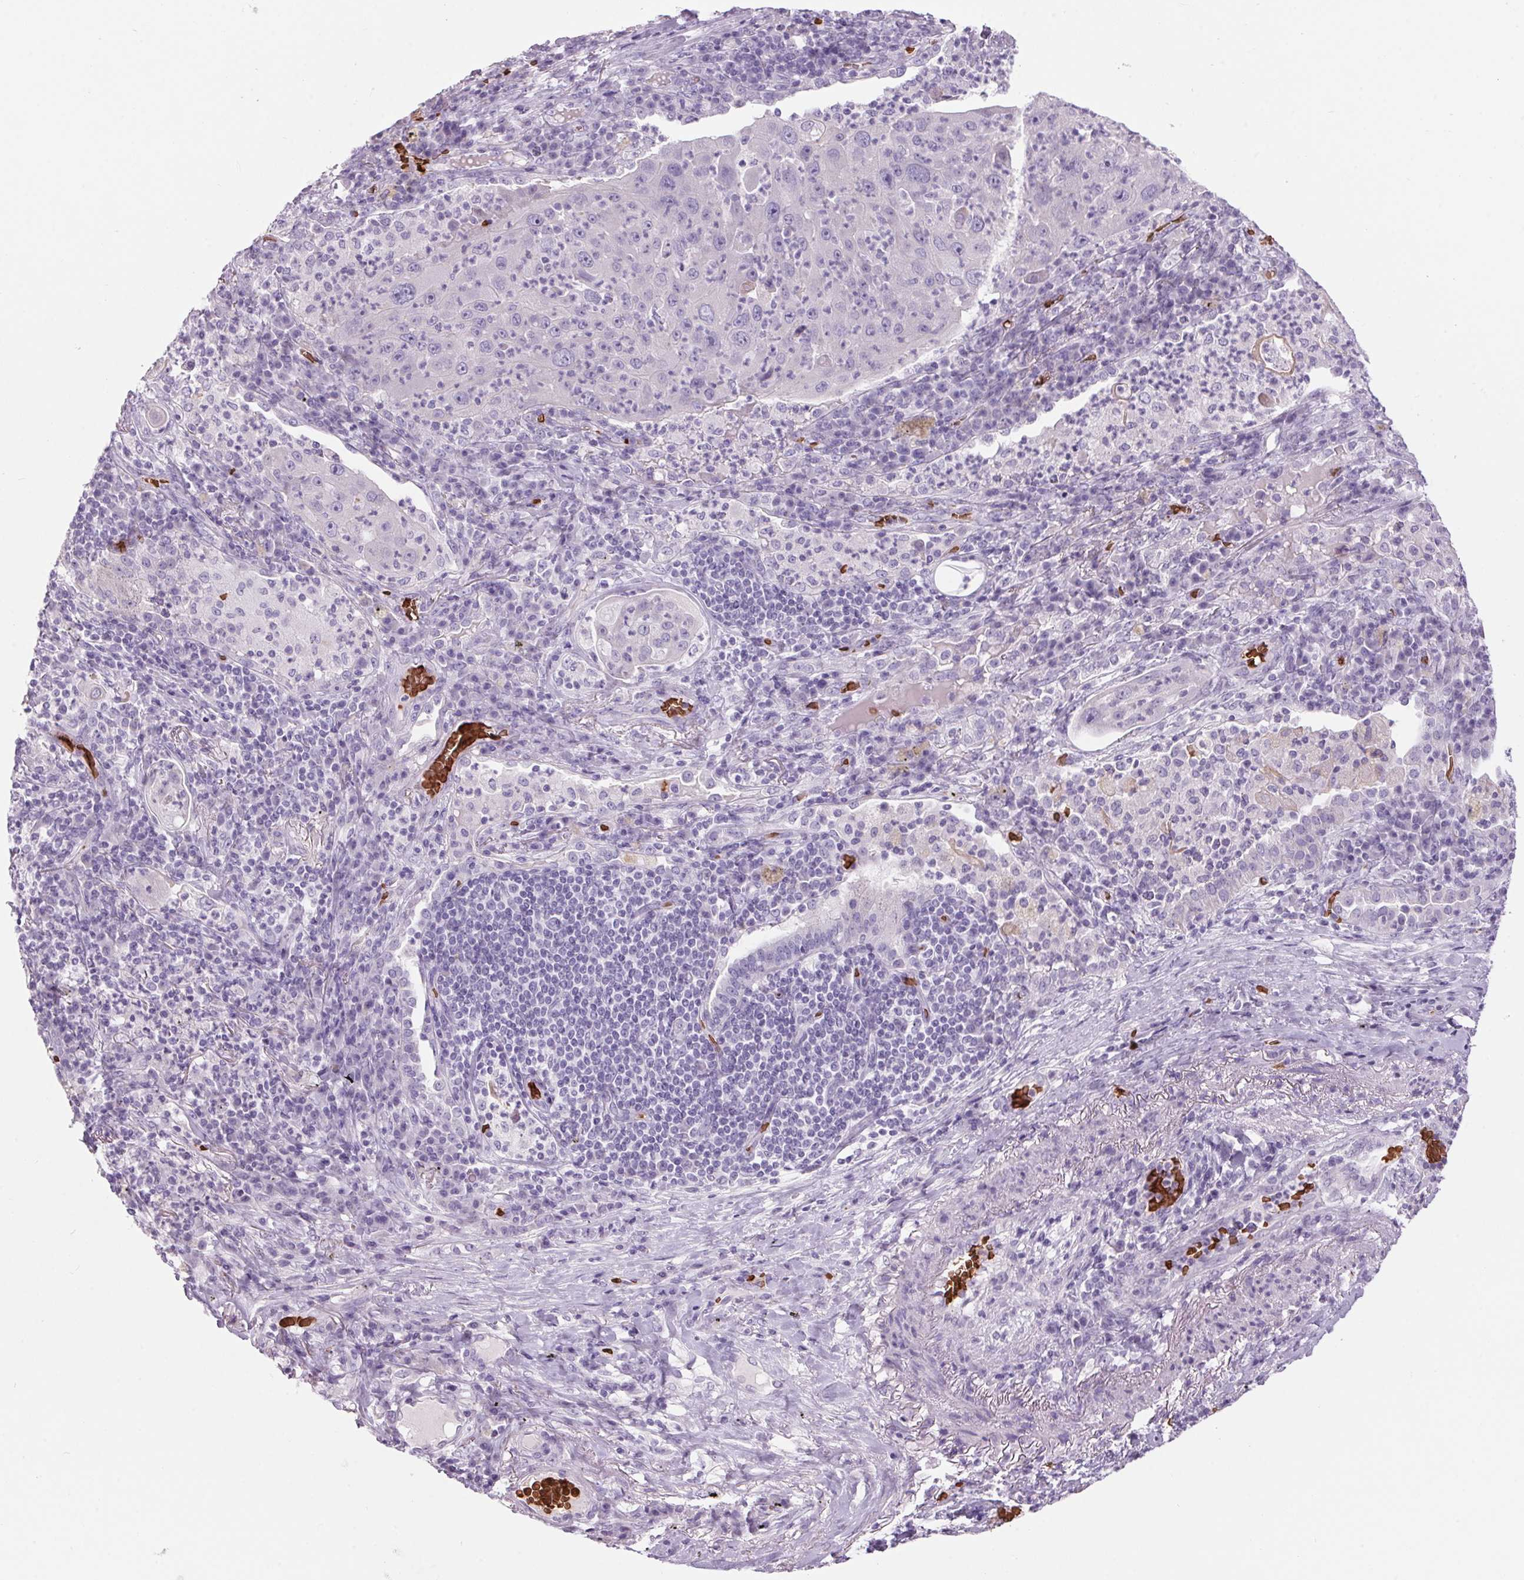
{"staining": {"intensity": "negative", "quantity": "none", "location": "none"}, "tissue": "lung cancer", "cell_type": "Tumor cells", "image_type": "cancer", "snomed": [{"axis": "morphology", "description": "Squamous cell carcinoma, NOS"}, {"axis": "topography", "description": "Lung"}], "caption": "High power microscopy photomicrograph of an IHC image of squamous cell carcinoma (lung), revealing no significant expression in tumor cells.", "gene": "HBQ1", "patient": {"sex": "female", "age": 59}}